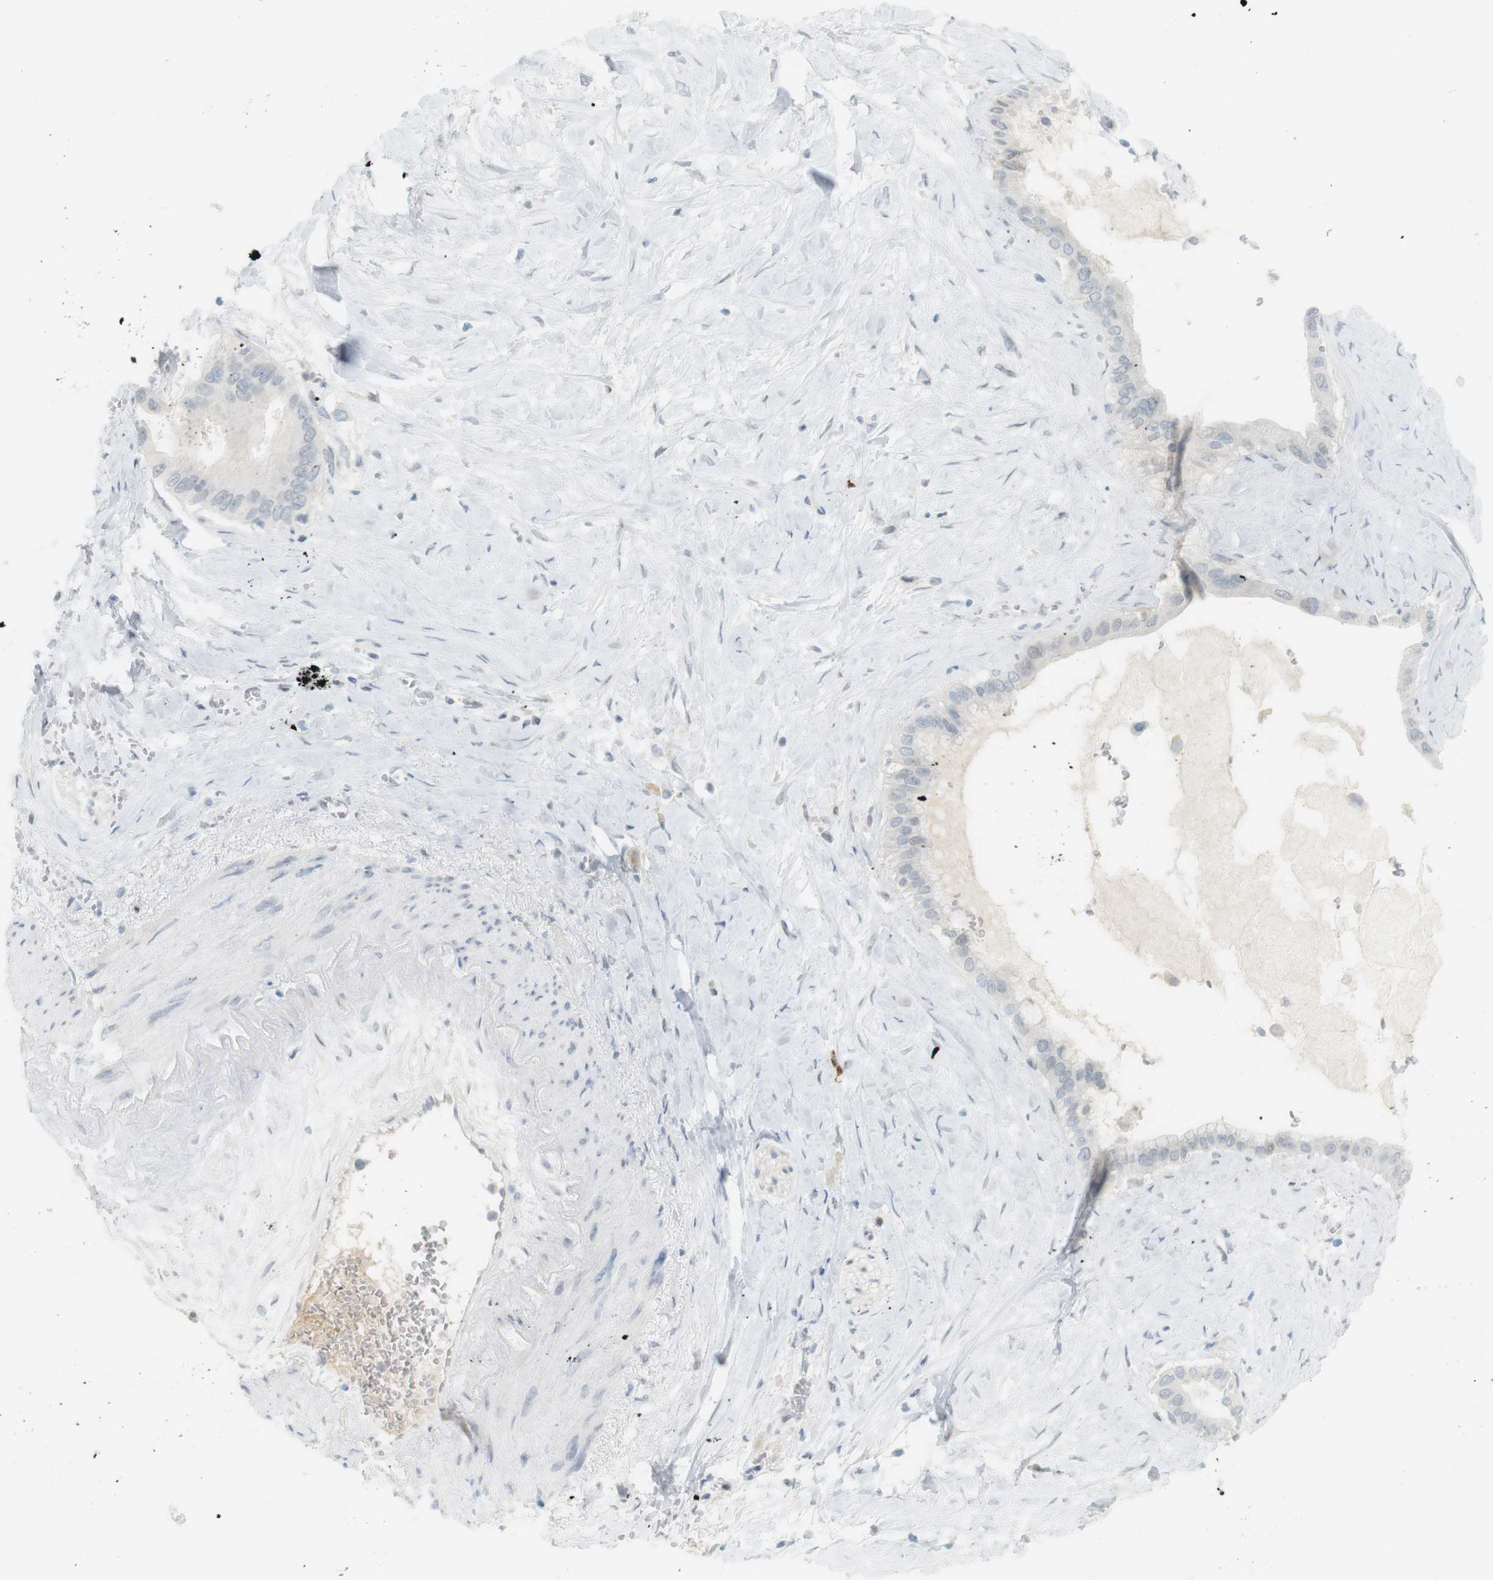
{"staining": {"intensity": "negative", "quantity": "none", "location": "none"}, "tissue": "pancreatic cancer", "cell_type": "Tumor cells", "image_type": "cancer", "snomed": [{"axis": "morphology", "description": "Adenocarcinoma, NOS"}, {"axis": "topography", "description": "Pancreas"}], "caption": "Tumor cells are negative for protein expression in human adenocarcinoma (pancreatic). (DAB immunohistochemistry (IHC) with hematoxylin counter stain).", "gene": "DMC1", "patient": {"sex": "male", "age": 55}}